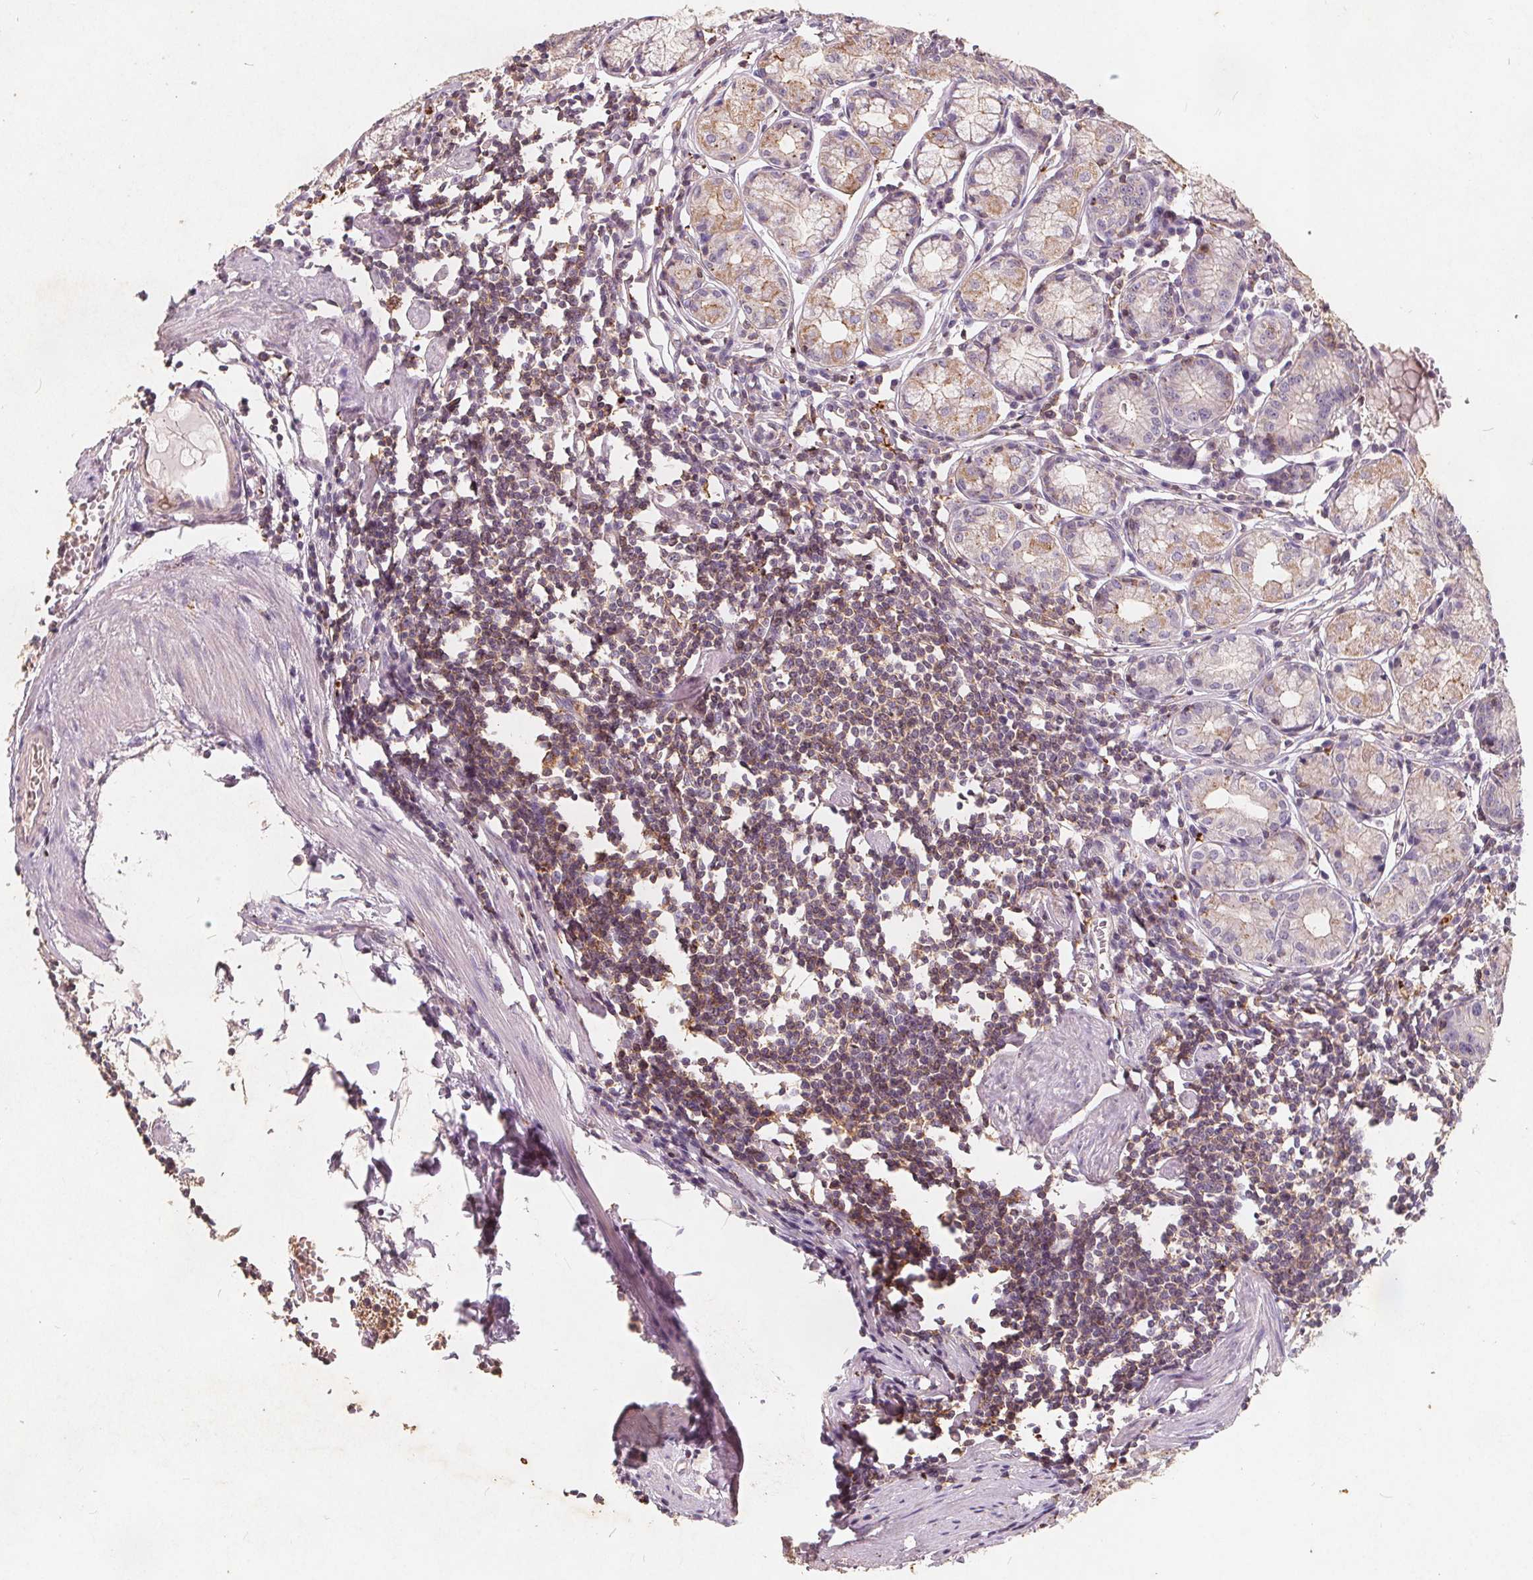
{"staining": {"intensity": "weak", "quantity": ">75%", "location": "cytoplasmic/membranous"}, "tissue": "stomach", "cell_type": "Glandular cells", "image_type": "normal", "snomed": [{"axis": "morphology", "description": "Normal tissue, NOS"}, {"axis": "topography", "description": "Stomach"}], "caption": "This image displays immunohistochemistry staining of benign stomach, with low weak cytoplasmic/membranous positivity in about >75% of glandular cells.", "gene": "C19orf84", "patient": {"sex": "male", "age": 55}}